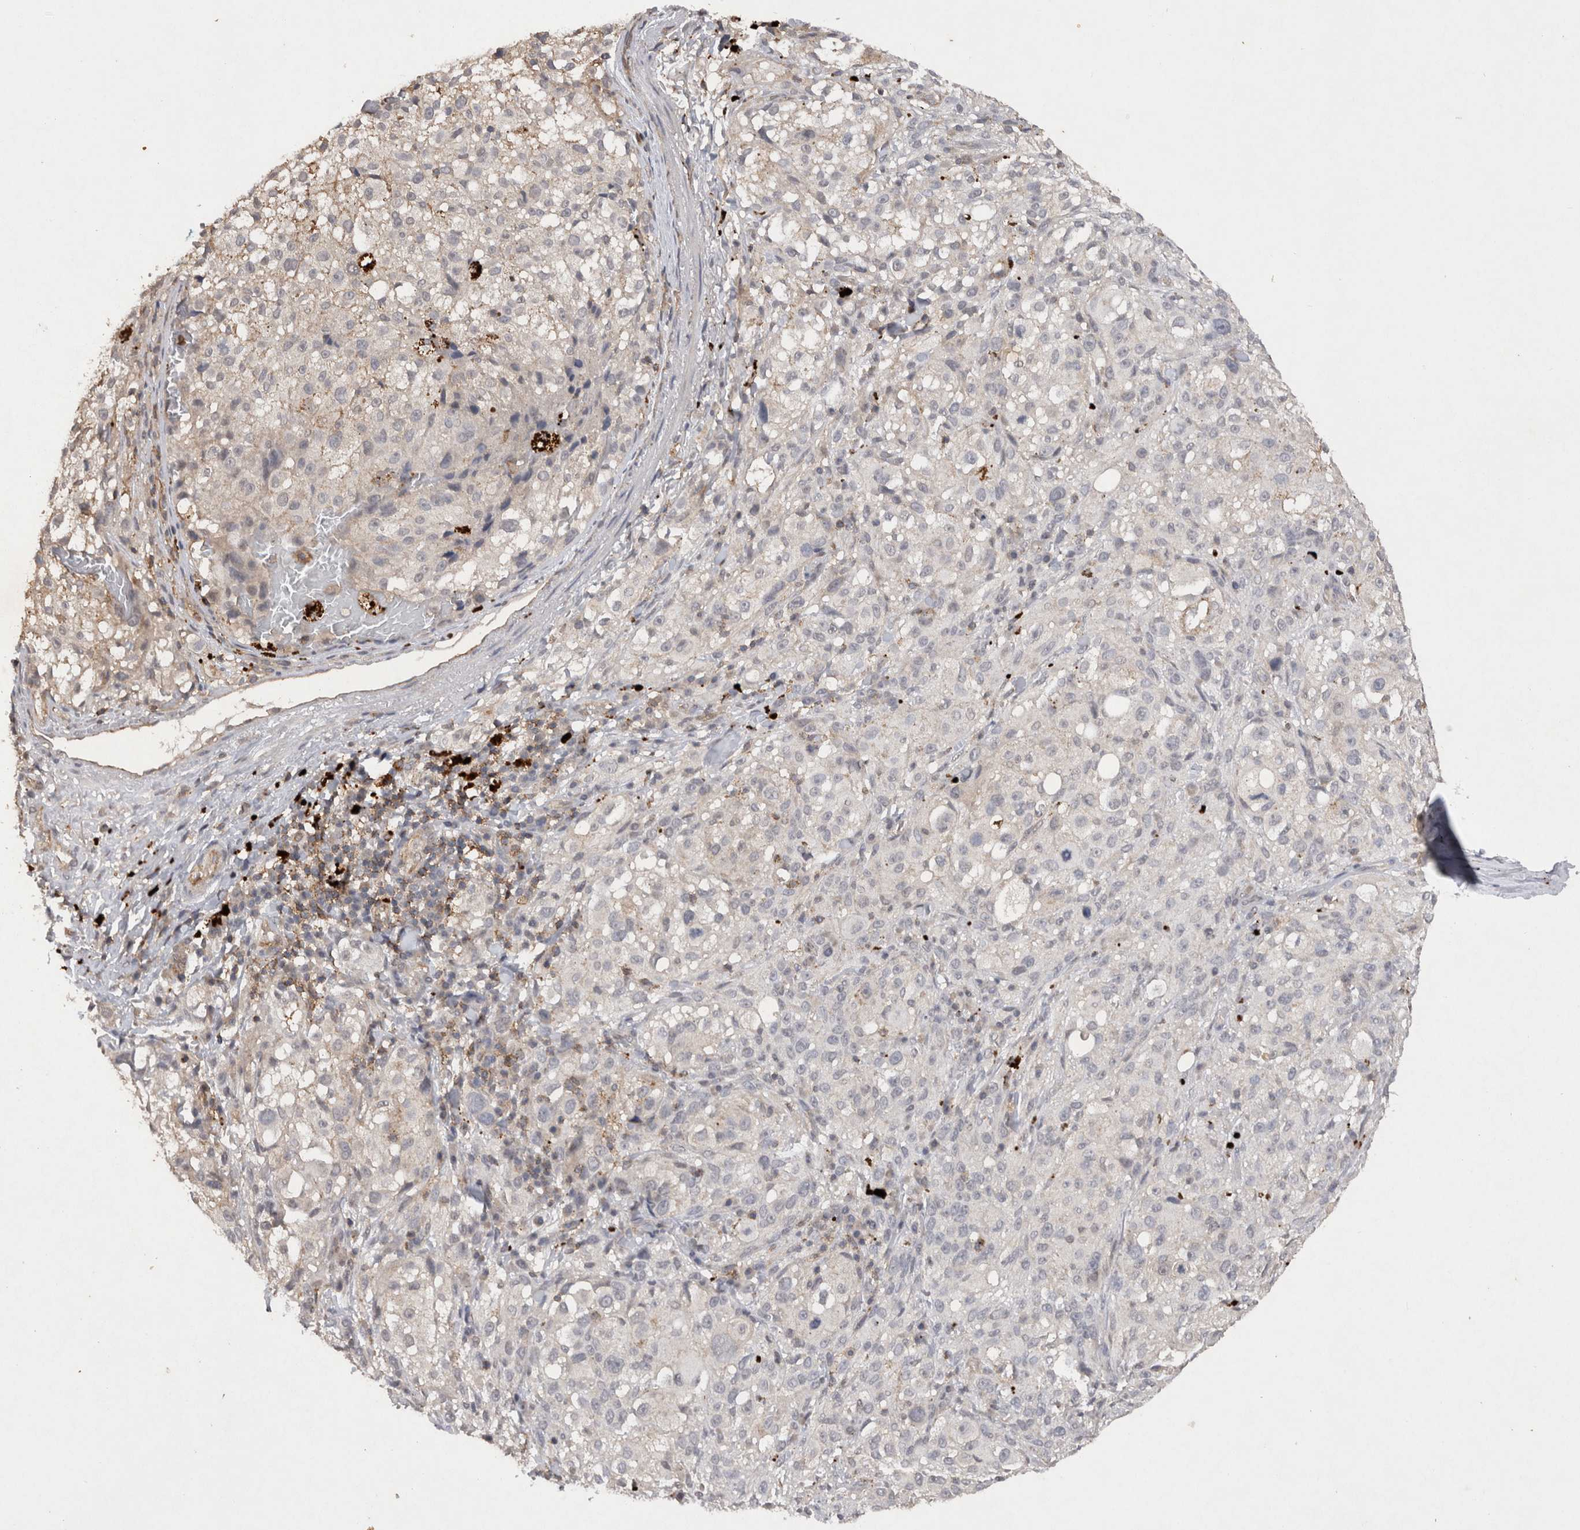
{"staining": {"intensity": "negative", "quantity": "none", "location": "none"}, "tissue": "melanoma", "cell_type": "Tumor cells", "image_type": "cancer", "snomed": [{"axis": "morphology", "description": "Necrosis, NOS"}, {"axis": "morphology", "description": "Malignant melanoma, NOS"}, {"axis": "topography", "description": "Skin"}], "caption": "An immunohistochemistry (IHC) histopathology image of melanoma is shown. There is no staining in tumor cells of melanoma. (Brightfield microscopy of DAB (3,3'-diaminobenzidine) IHC at high magnification).", "gene": "RASSF3", "patient": {"sex": "female", "age": 87}}